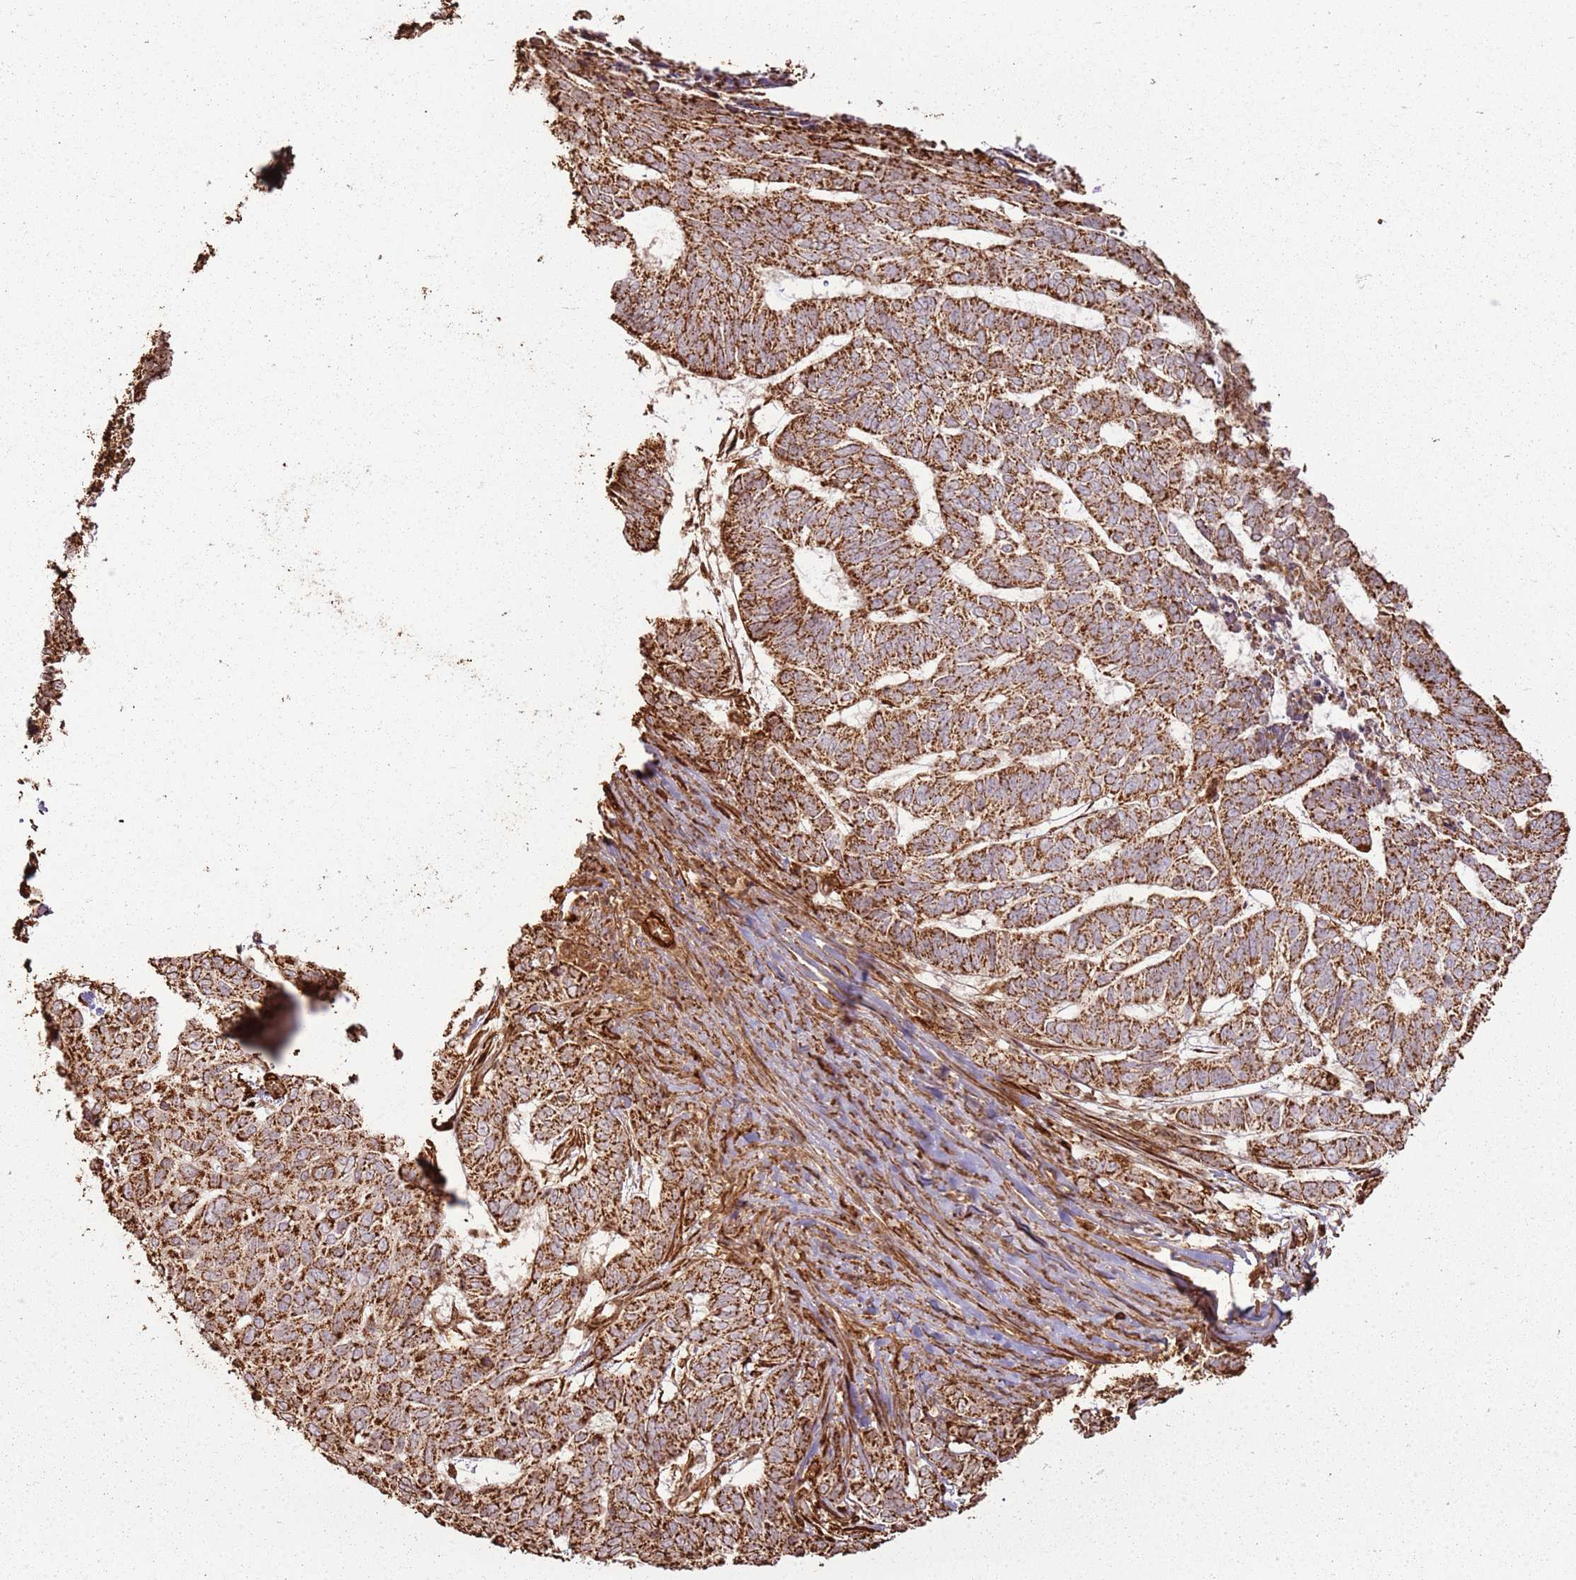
{"staining": {"intensity": "strong", "quantity": ">75%", "location": "cytoplasmic/membranous"}, "tissue": "skin cancer", "cell_type": "Tumor cells", "image_type": "cancer", "snomed": [{"axis": "morphology", "description": "Basal cell carcinoma"}, {"axis": "topography", "description": "Skin"}], "caption": "A high-resolution photomicrograph shows immunohistochemistry staining of skin cancer, which demonstrates strong cytoplasmic/membranous positivity in about >75% of tumor cells.", "gene": "DDX59", "patient": {"sex": "female", "age": 65}}